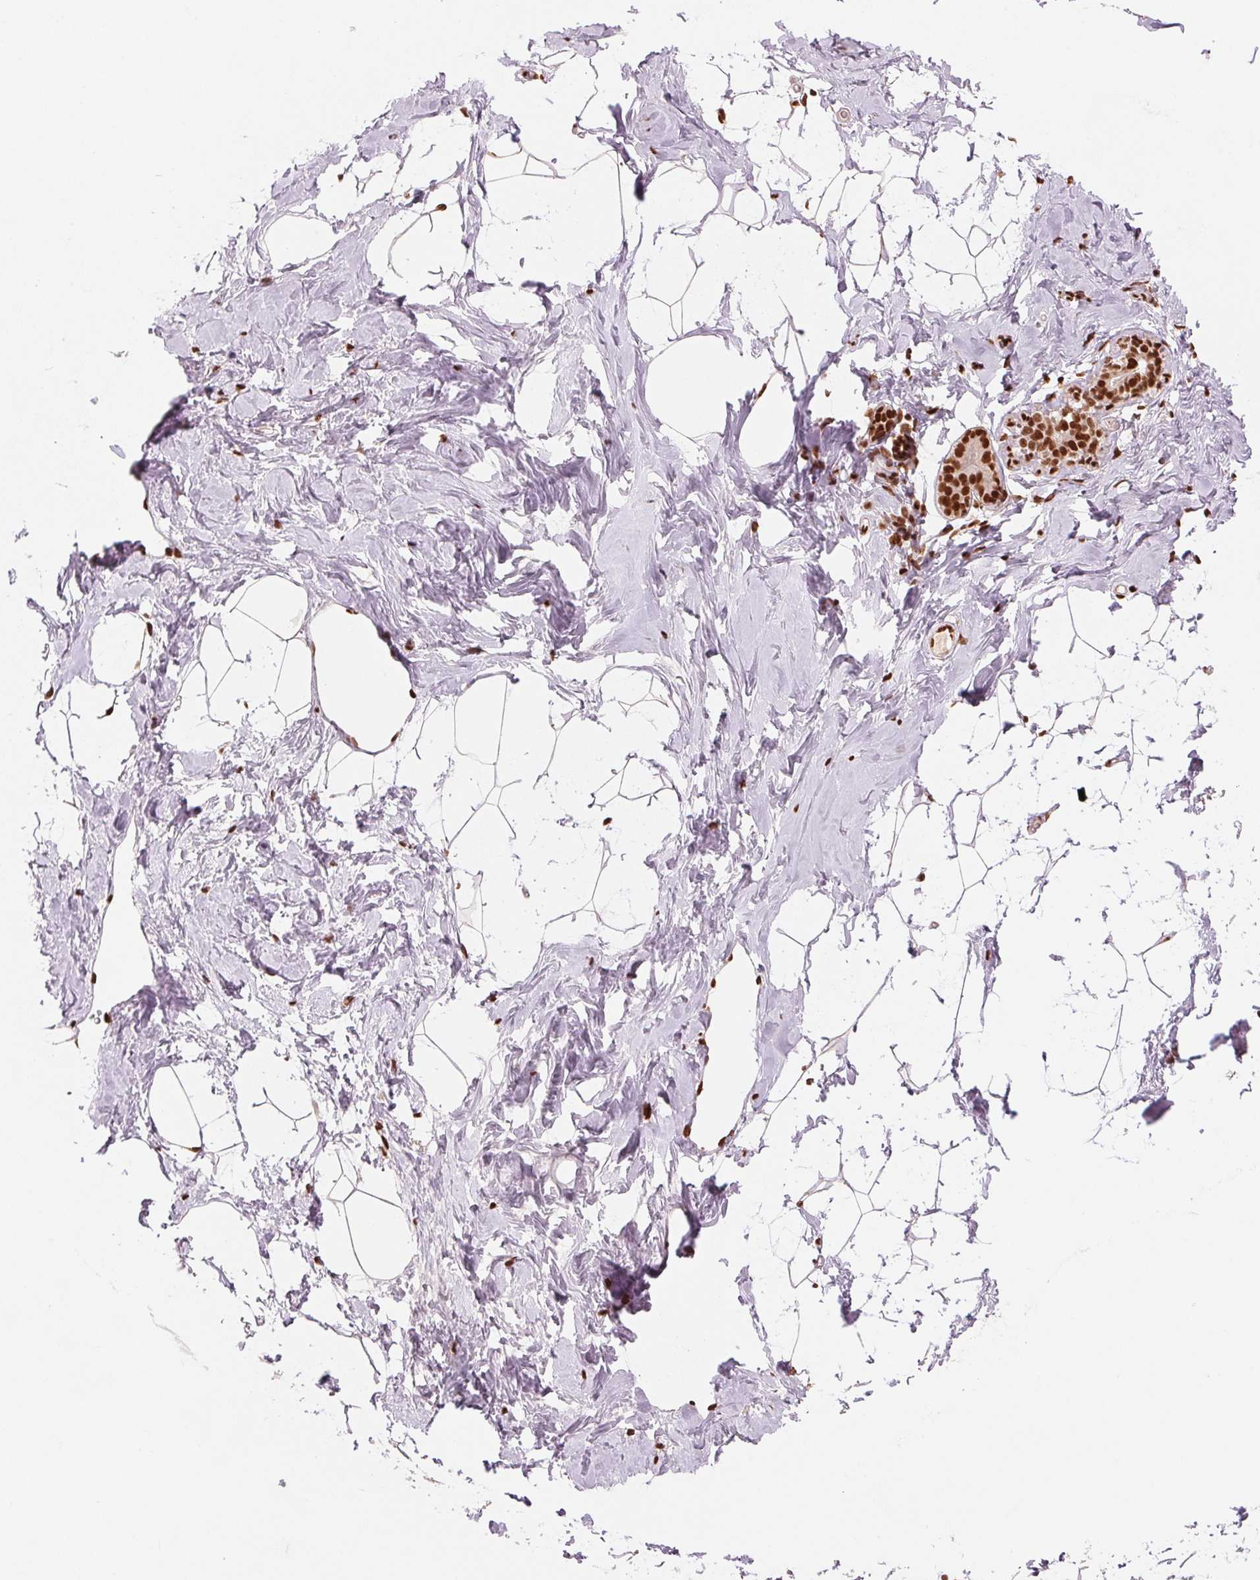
{"staining": {"intensity": "strong", "quantity": "<25%", "location": "nuclear"}, "tissue": "breast", "cell_type": "Adipocytes", "image_type": "normal", "snomed": [{"axis": "morphology", "description": "Normal tissue, NOS"}, {"axis": "topography", "description": "Breast"}], "caption": "Strong nuclear positivity is seen in approximately <25% of adipocytes in benign breast. The staining is performed using DAB (3,3'-diaminobenzidine) brown chromogen to label protein expression. The nuclei are counter-stained blue using hematoxylin.", "gene": "TTLL9", "patient": {"sex": "female", "age": 32}}